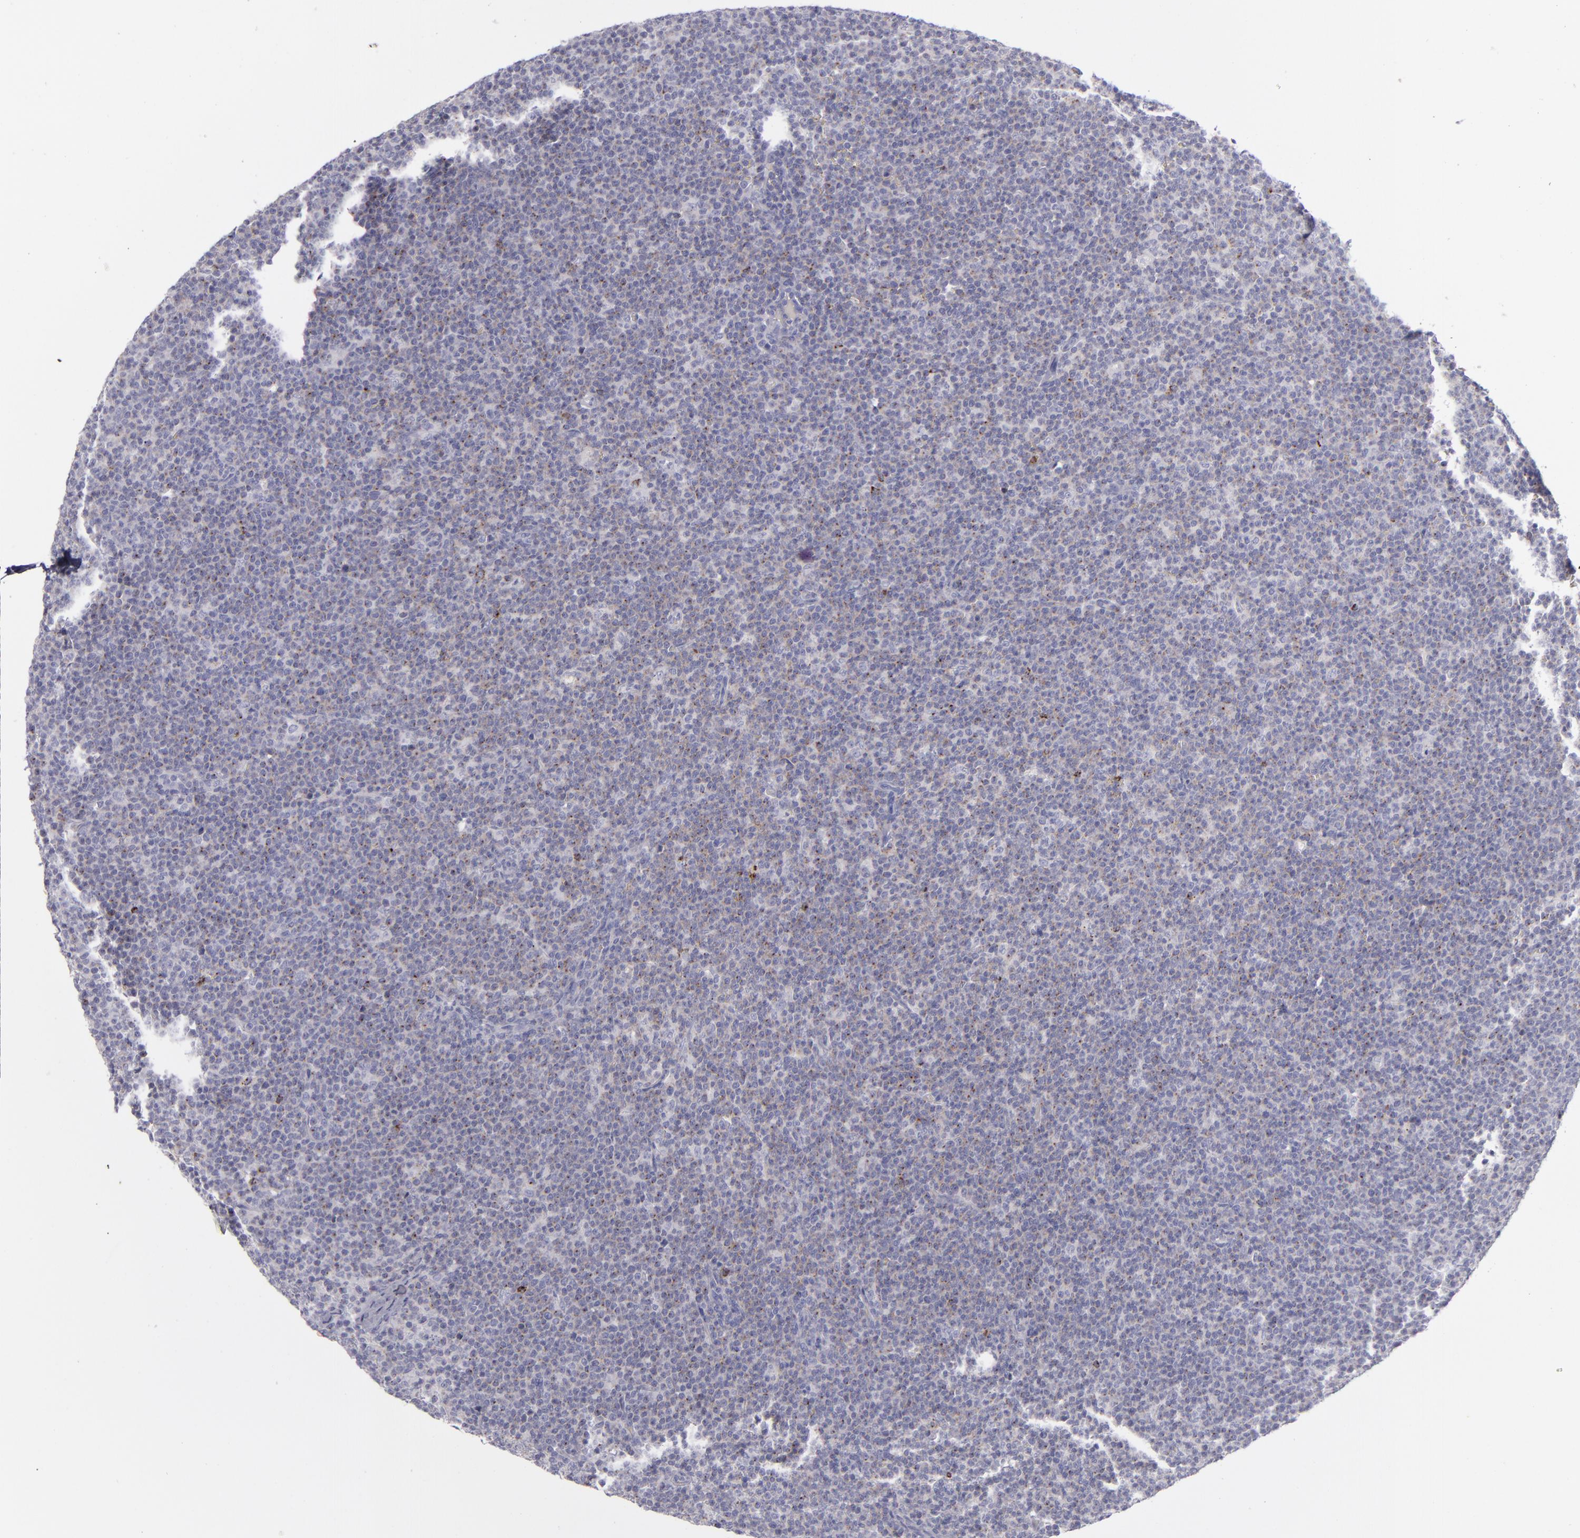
{"staining": {"intensity": "moderate", "quantity": "<25%", "location": "cytoplasmic/membranous"}, "tissue": "lymphoma", "cell_type": "Tumor cells", "image_type": "cancer", "snomed": [{"axis": "morphology", "description": "Malignant lymphoma, non-Hodgkin's type, High grade"}, {"axis": "topography", "description": "Lymph node"}], "caption": "Protein staining by immunohistochemistry exhibits moderate cytoplasmic/membranous expression in about <25% of tumor cells in malignant lymphoma, non-Hodgkin's type (high-grade).", "gene": "CD2", "patient": {"sex": "female", "age": 58}}